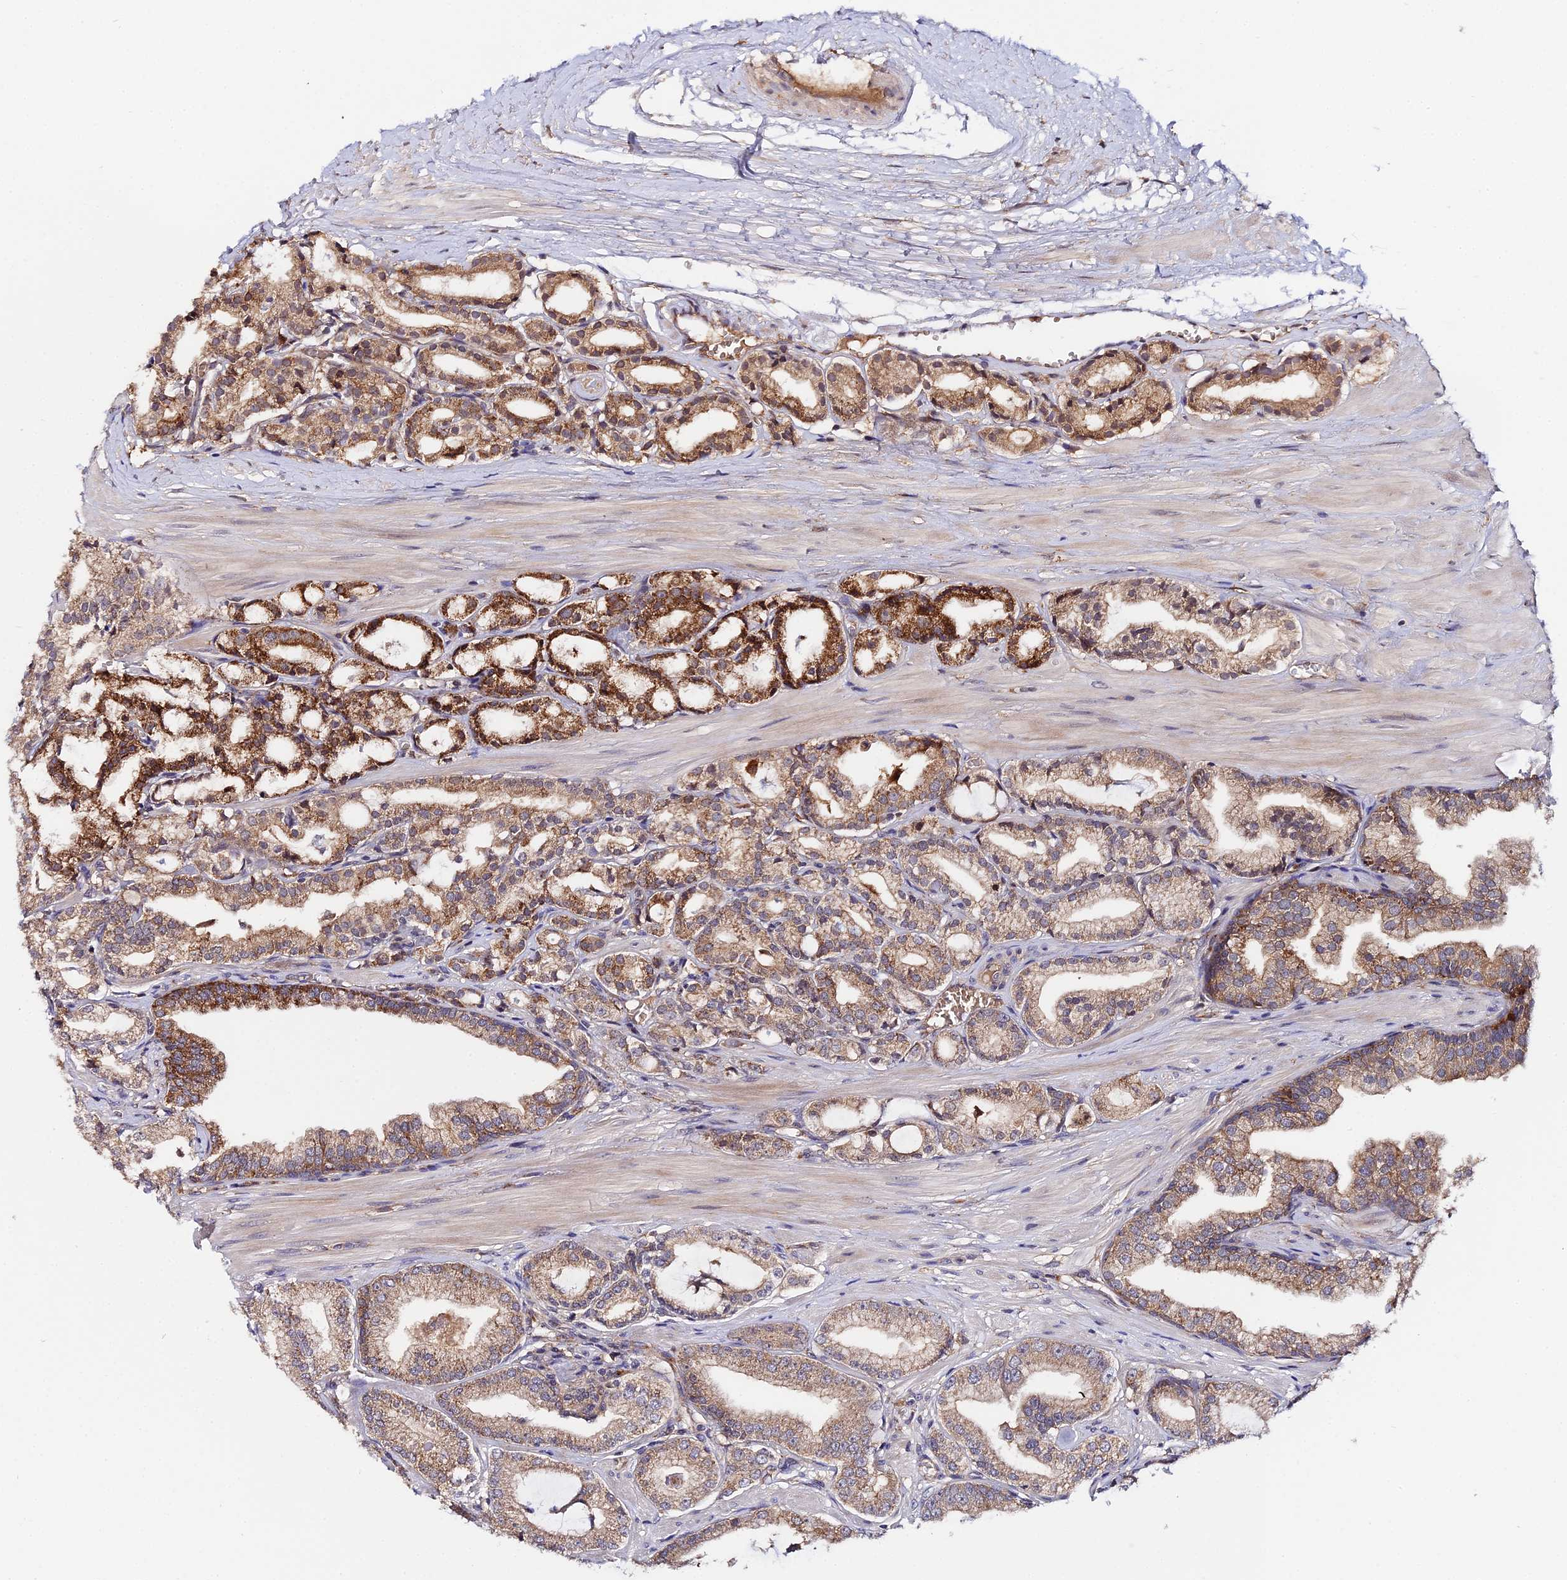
{"staining": {"intensity": "moderate", "quantity": ">75%", "location": "cytoplasmic/membranous"}, "tissue": "prostate cancer", "cell_type": "Tumor cells", "image_type": "cancer", "snomed": [{"axis": "morphology", "description": "Adenocarcinoma, High grade"}, {"axis": "topography", "description": "Prostate"}], "caption": "This histopathology image demonstrates high-grade adenocarcinoma (prostate) stained with immunohistochemistry (IHC) to label a protein in brown. The cytoplasmic/membranous of tumor cells show moderate positivity for the protein. Nuclei are counter-stained blue.", "gene": "ZBED8", "patient": {"sex": "male", "age": 71}}